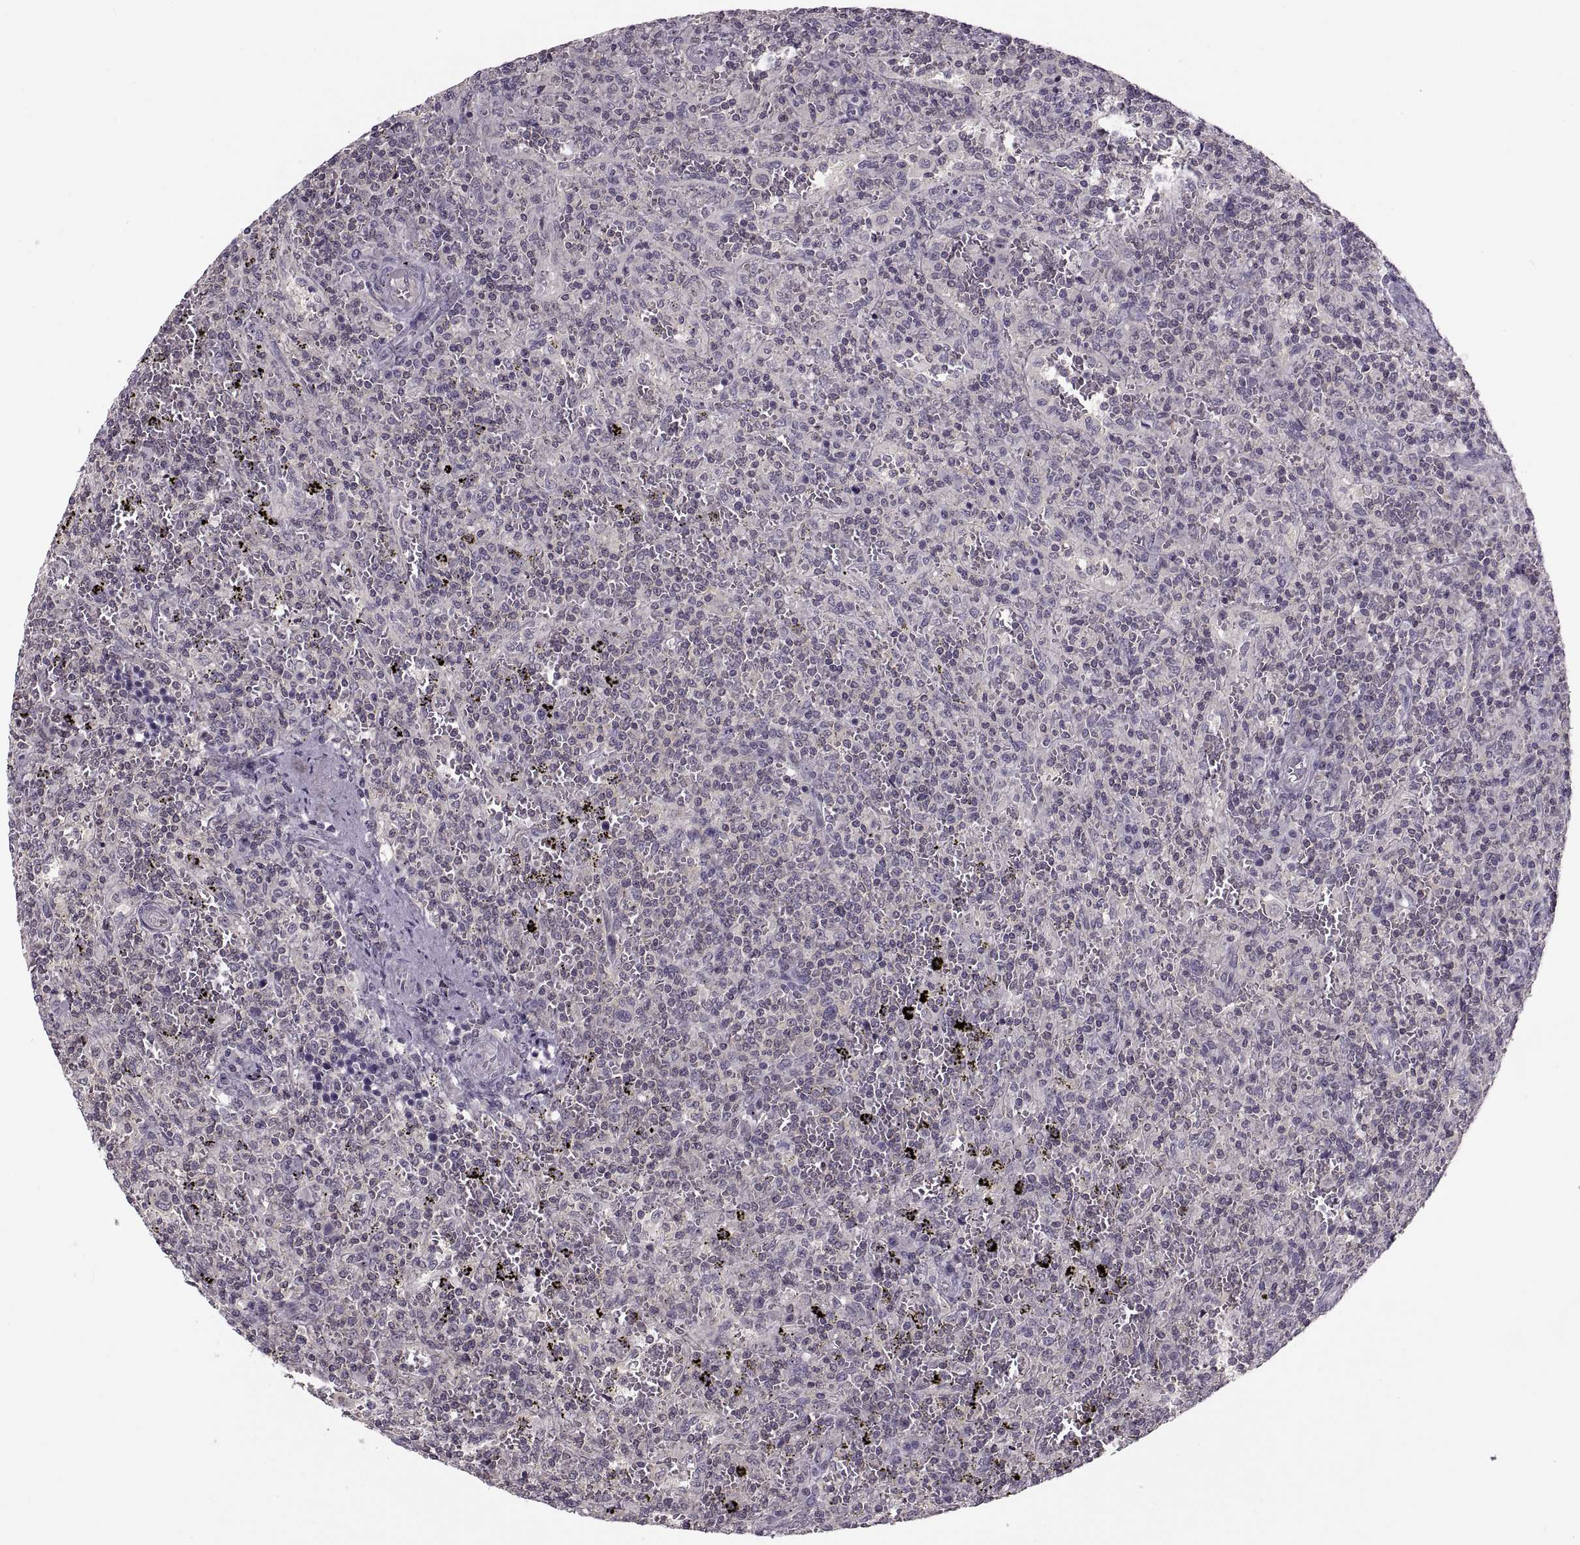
{"staining": {"intensity": "negative", "quantity": "none", "location": "none"}, "tissue": "lymphoma", "cell_type": "Tumor cells", "image_type": "cancer", "snomed": [{"axis": "morphology", "description": "Malignant lymphoma, non-Hodgkin's type, Low grade"}, {"axis": "topography", "description": "Spleen"}], "caption": "A histopathology image of low-grade malignant lymphoma, non-Hodgkin's type stained for a protein exhibits no brown staining in tumor cells.", "gene": "LUZP2", "patient": {"sex": "male", "age": 62}}